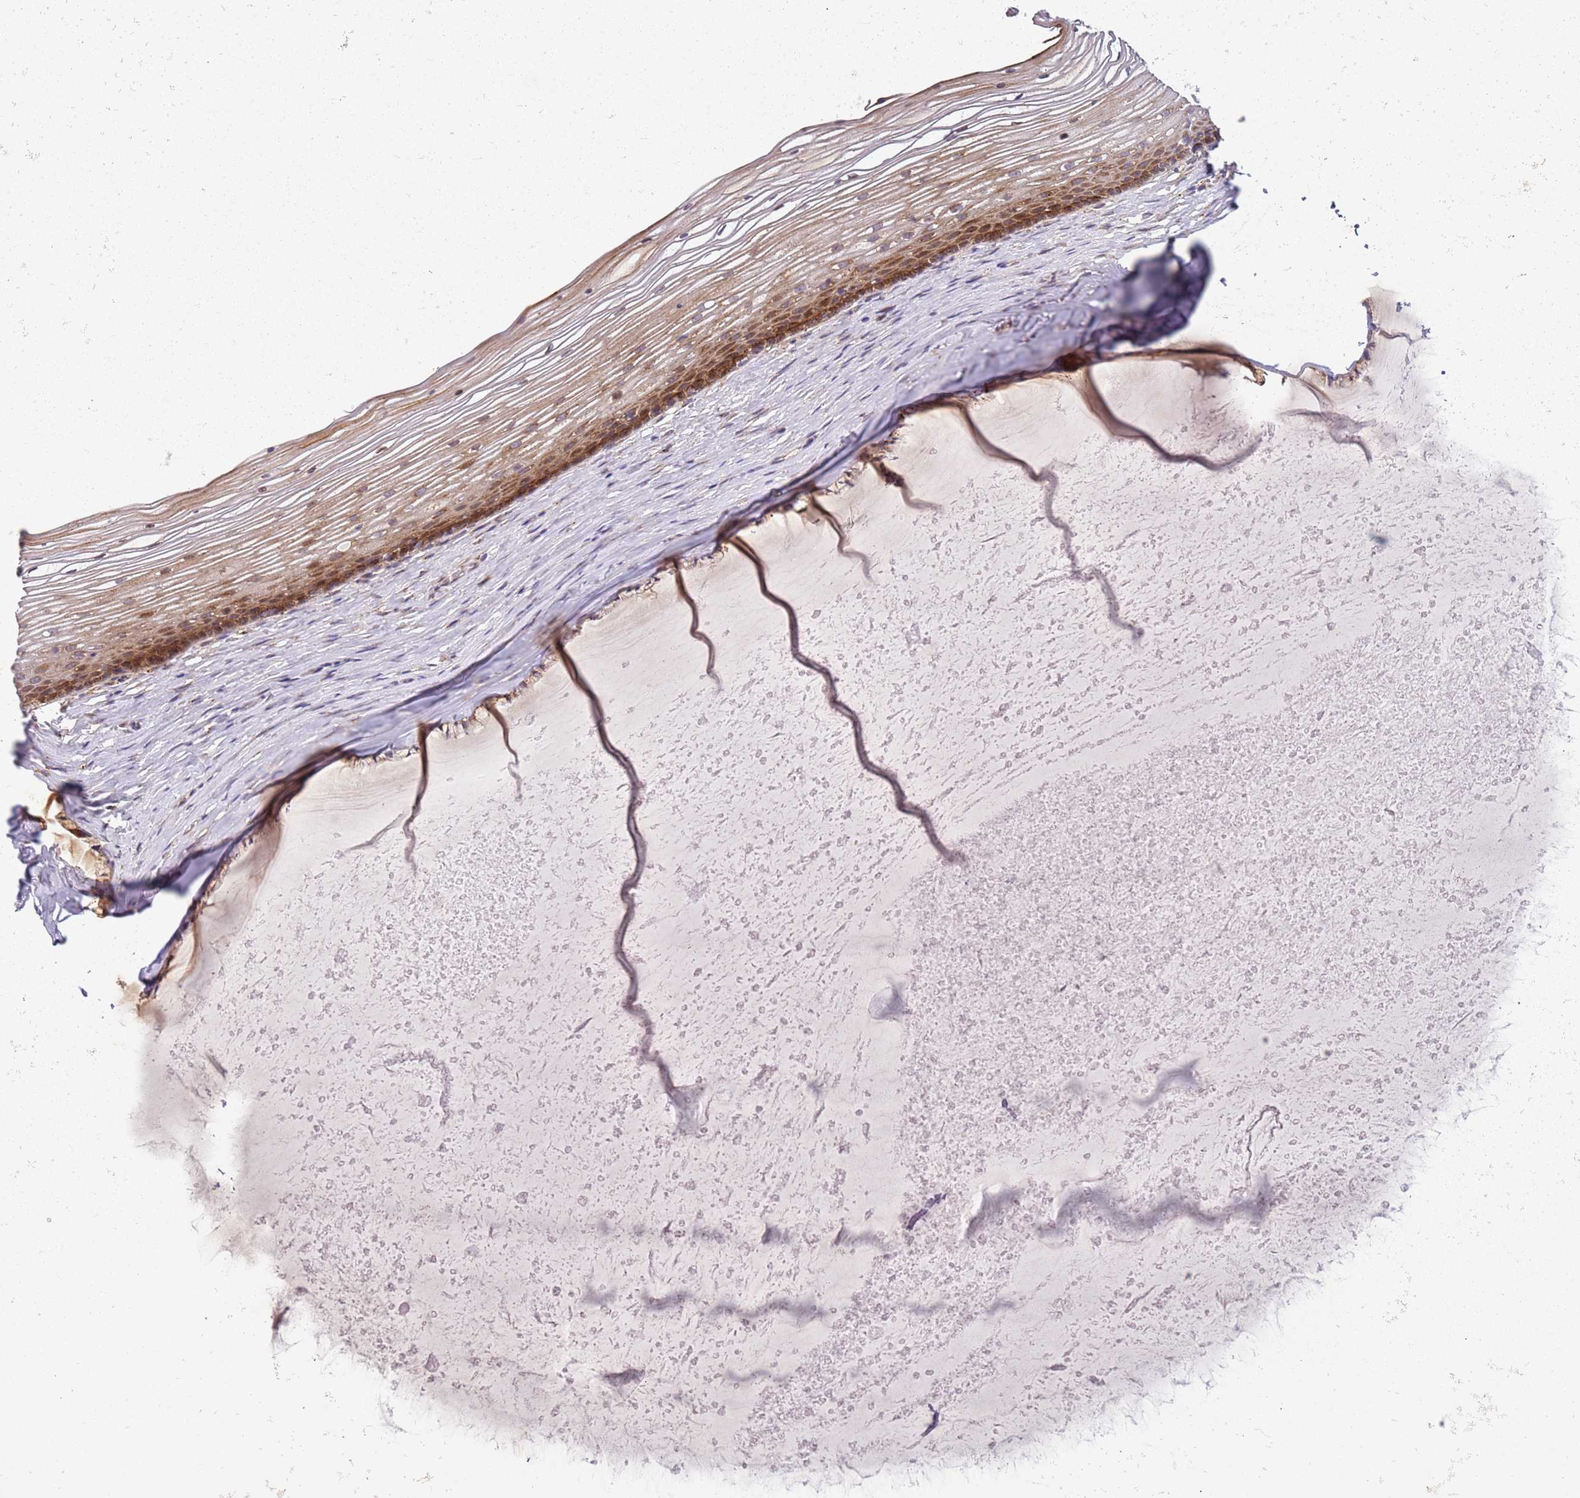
{"staining": {"intensity": "strong", "quantity": ">75%", "location": "cytoplasmic/membranous"}, "tissue": "vagina", "cell_type": "Squamous epithelial cells", "image_type": "normal", "snomed": [{"axis": "morphology", "description": "Normal tissue, NOS"}, {"axis": "topography", "description": "Vagina"}, {"axis": "topography", "description": "Cervix"}], "caption": "Protein staining of normal vagina displays strong cytoplasmic/membranous expression in approximately >75% of squamous epithelial cells. The staining was performed using DAB (3,3'-diaminobenzidine), with brown indicating positive protein expression. Nuclei are stained blue with hematoxylin.", "gene": "PVRIG", "patient": {"sex": "female", "age": 40}}